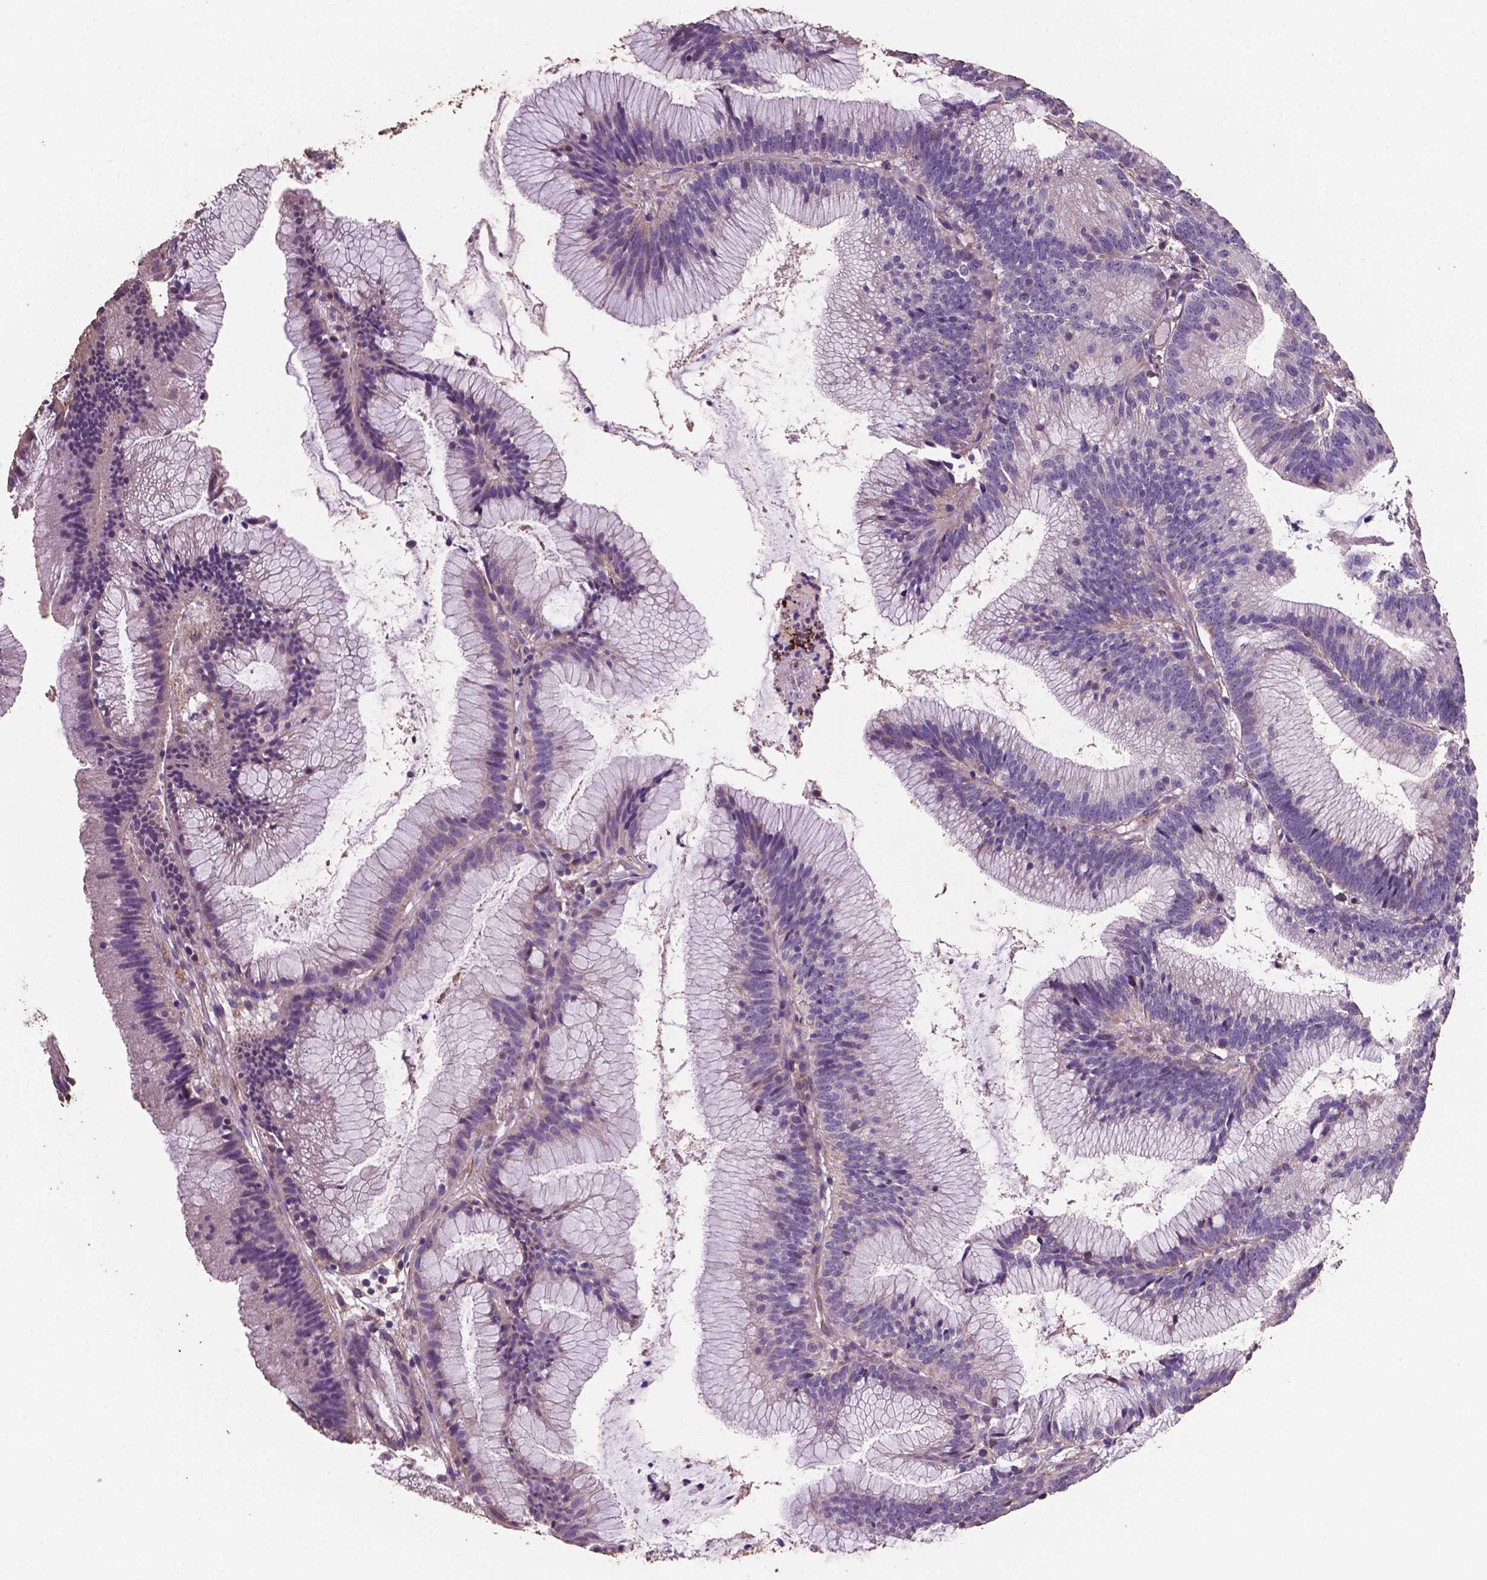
{"staining": {"intensity": "negative", "quantity": "none", "location": "none"}, "tissue": "colorectal cancer", "cell_type": "Tumor cells", "image_type": "cancer", "snomed": [{"axis": "morphology", "description": "Adenocarcinoma, NOS"}, {"axis": "topography", "description": "Colon"}], "caption": "Immunohistochemical staining of human colorectal cancer (adenocarcinoma) displays no significant expression in tumor cells.", "gene": "COMMD4", "patient": {"sex": "female", "age": 78}}